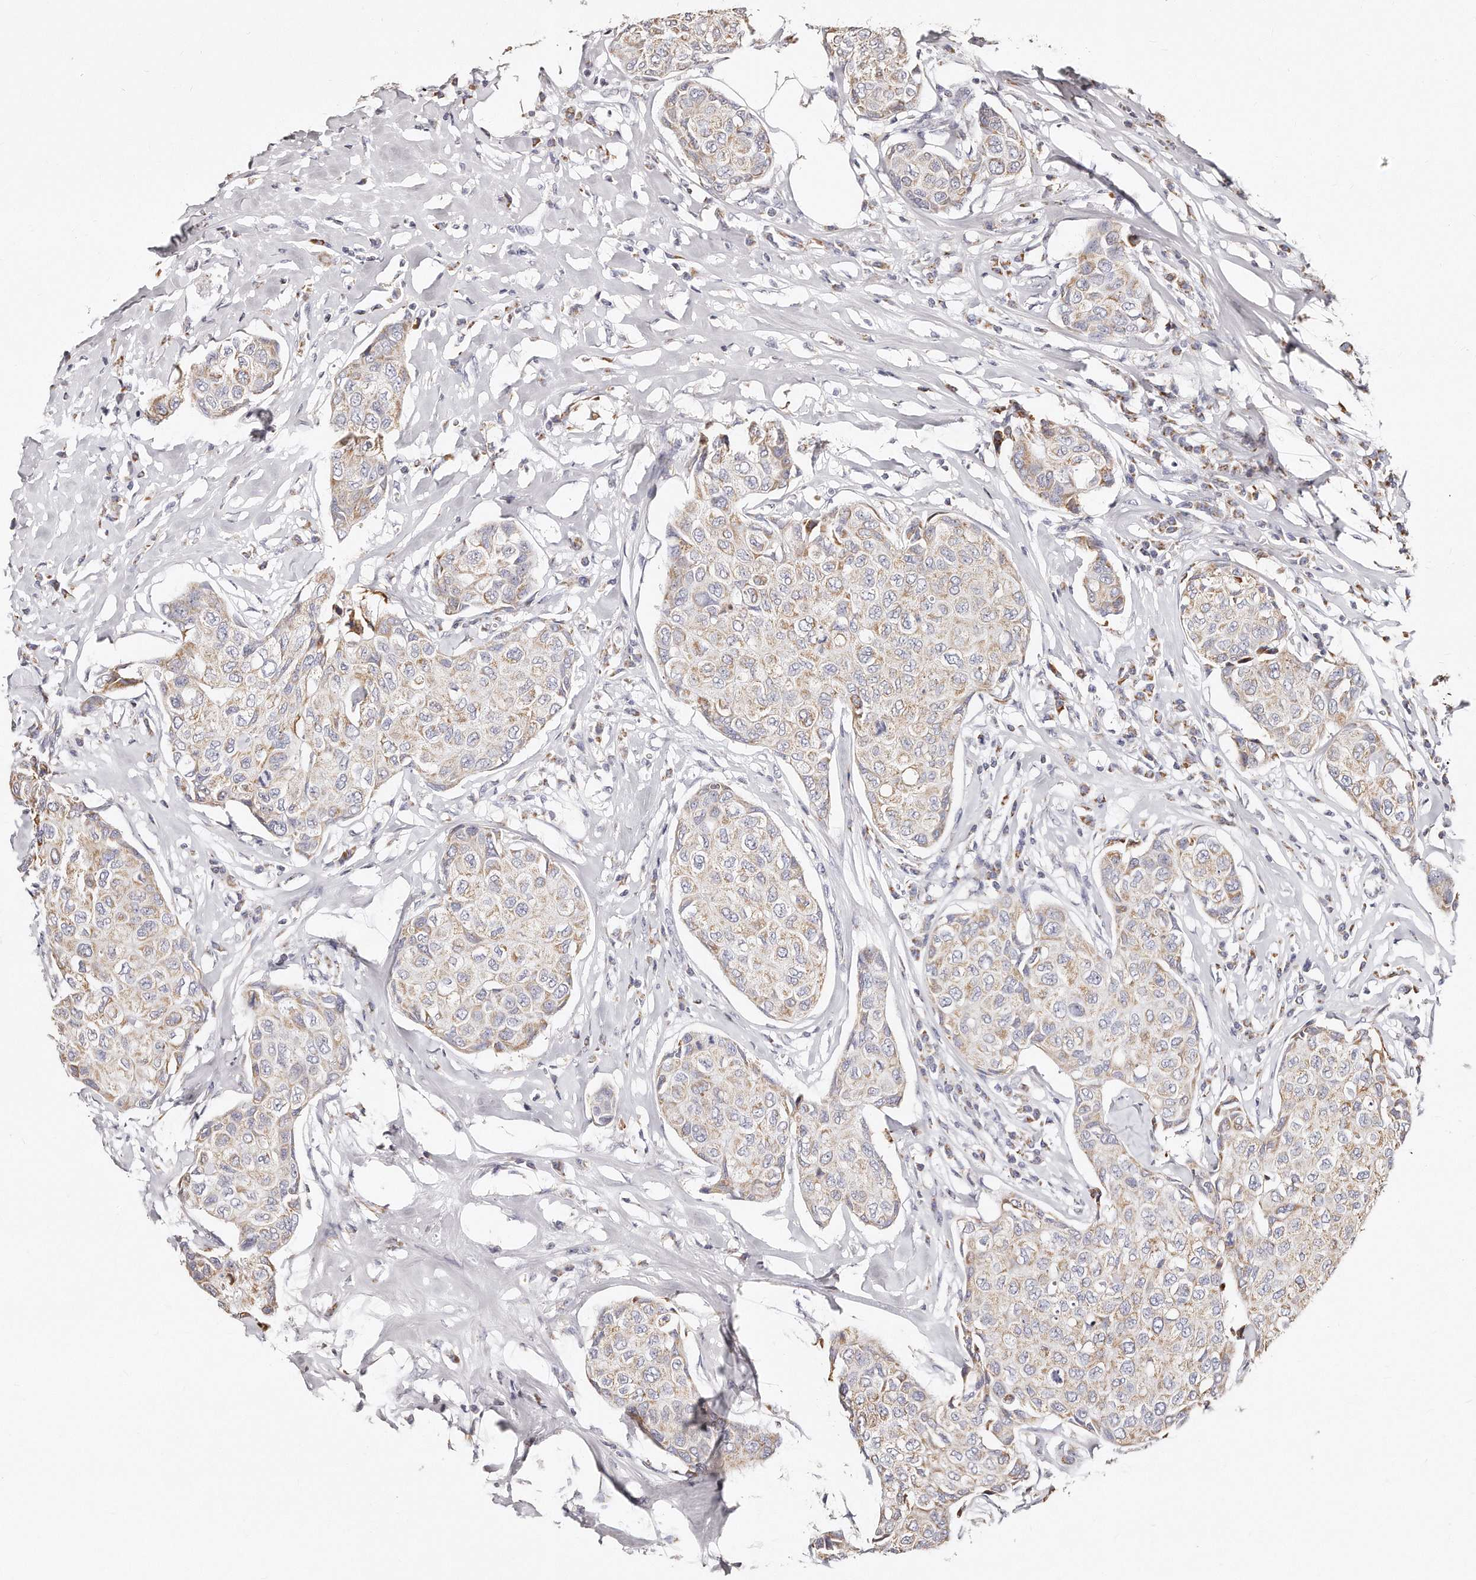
{"staining": {"intensity": "weak", "quantity": "25%-75%", "location": "cytoplasmic/membranous"}, "tissue": "breast cancer", "cell_type": "Tumor cells", "image_type": "cancer", "snomed": [{"axis": "morphology", "description": "Duct carcinoma"}, {"axis": "topography", "description": "Breast"}], "caption": "Immunohistochemical staining of human infiltrating ductal carcinoma (breast) reveals low levels of weak cytoplasmic/membranous positivity in approximately 25%-75% of tumor cells.", "gene": "RTKN", "patient": {"sex": "female", "age": 80}}